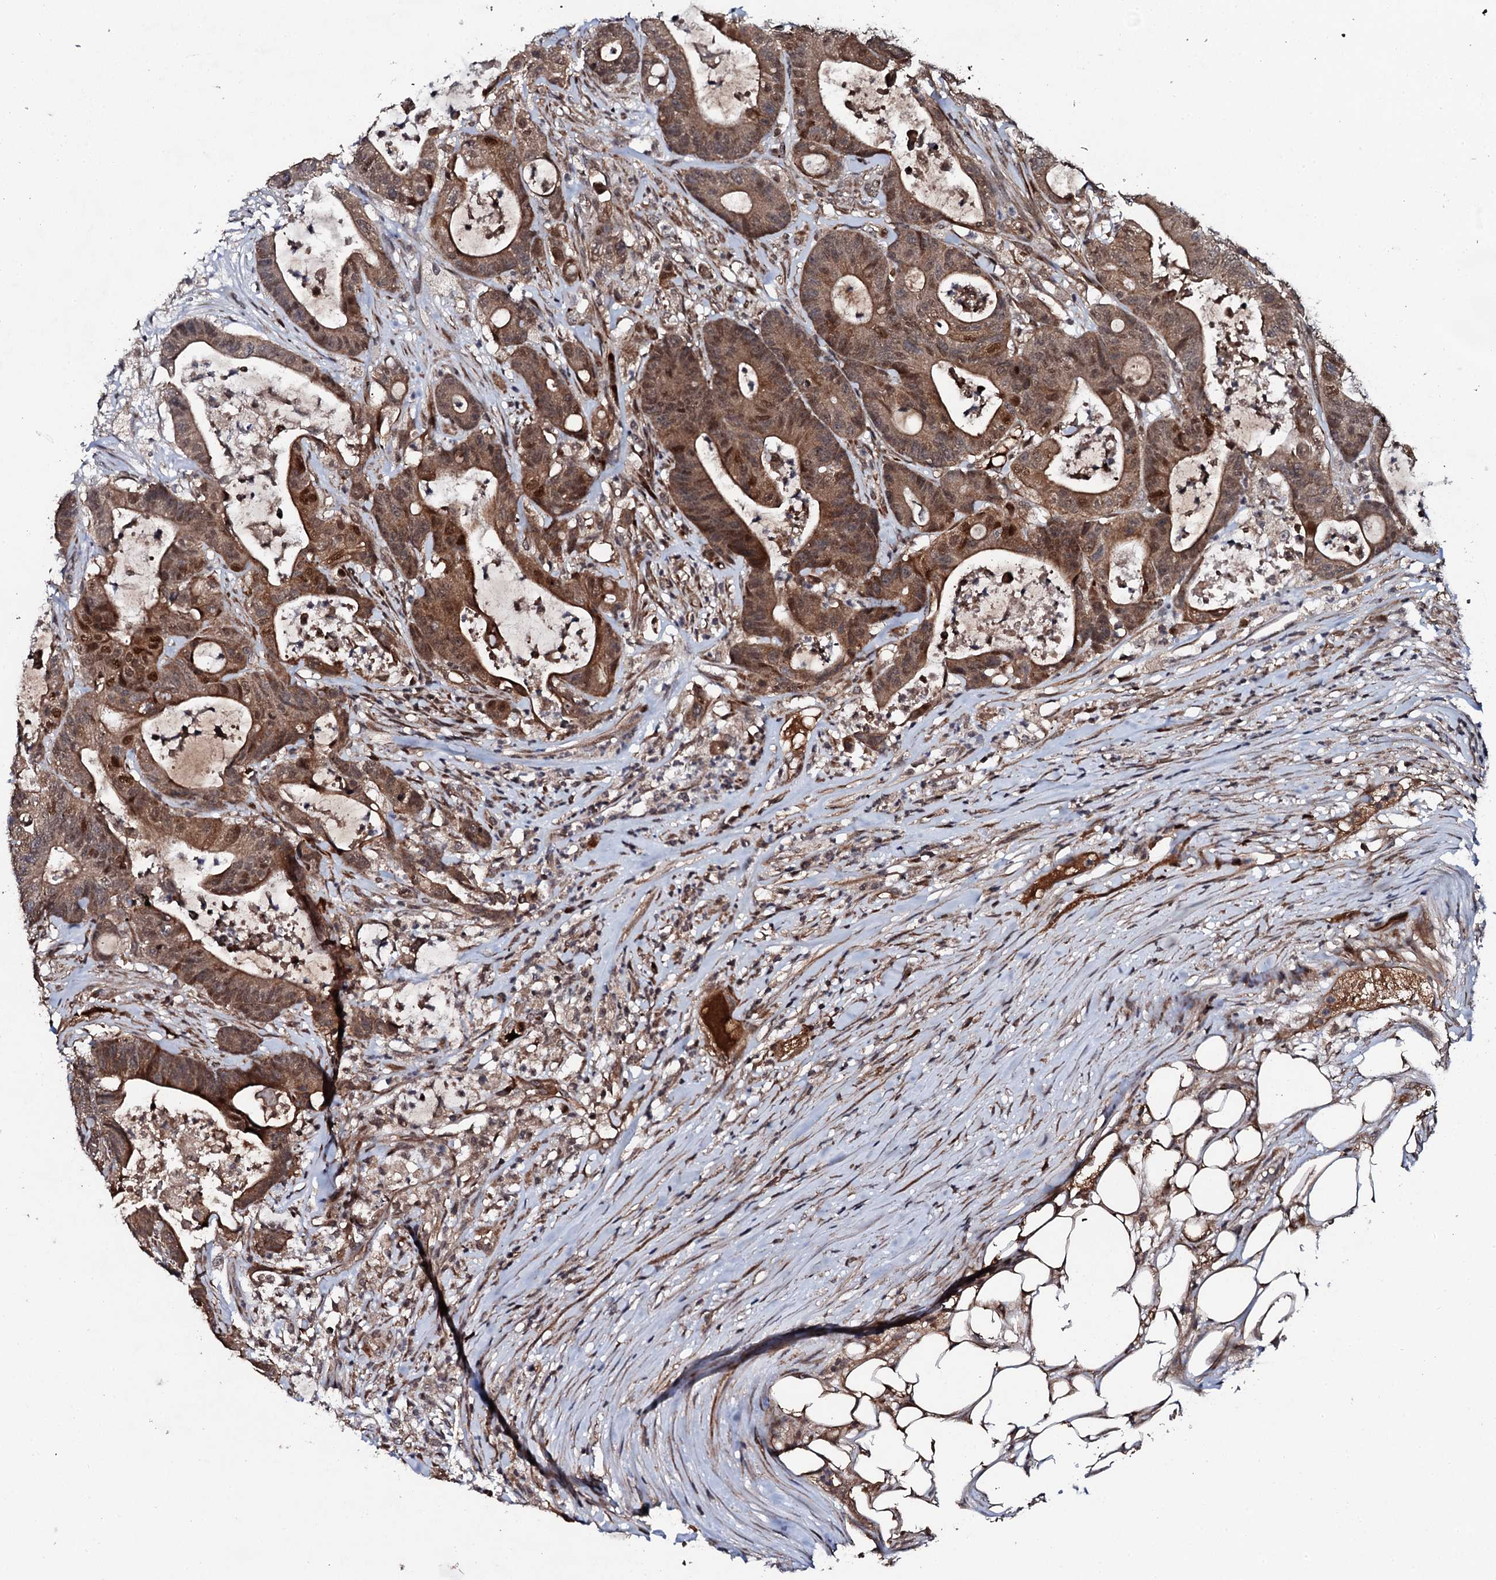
{"staining": {"intensity": "moderate", "quantity": ">75%", "location": "cytoplasmic/membranous,nuclear"}, "tissue": "colorectal cancer", "cell_type": "Tumor cells", "image_type": "cancer", "snomed": [{"axis": "morphology", "description": "Adenocarcinoma, NOS"}, {"axis": "topography", "description": "Colon"}], "caption": "Protein staining of colorectal cancer (adenocarcinoma) tissue demonstrates moderate cytoplasmic/membranous and nuclear staining in approximately >75% of tumor cells. The protein is shown in brown color, while the nuclei are stained blue.", "gene": "FAM111A", "patient": {"sex": "female", "age": 84}}